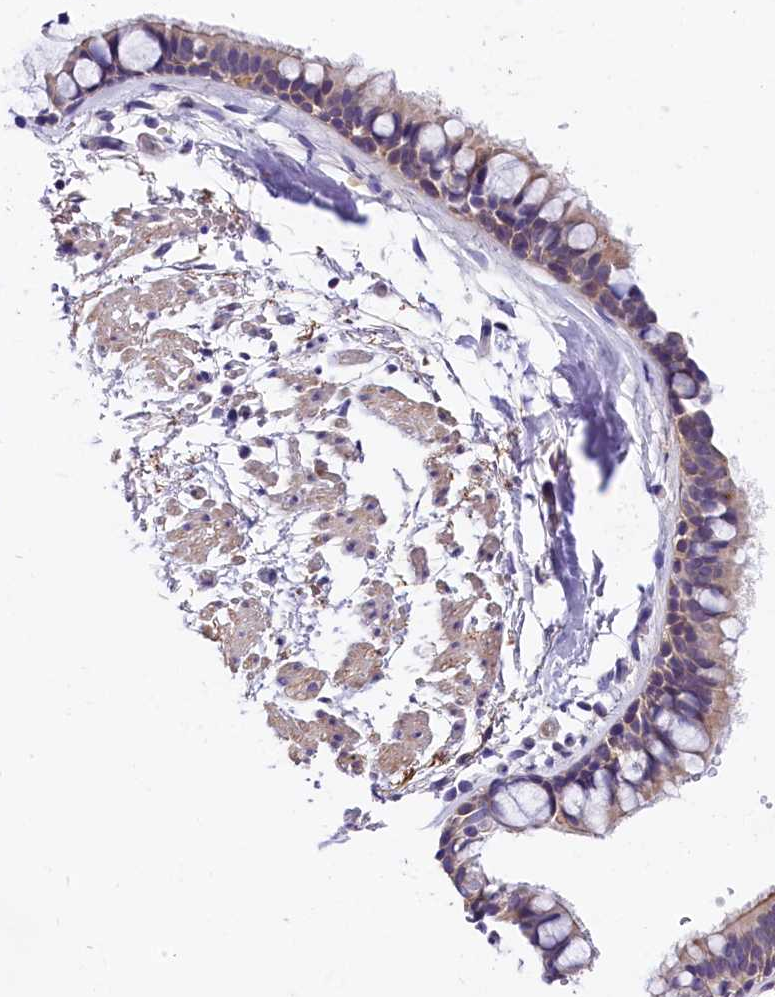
{"staining": {"intensity": "weak", "quantity": "25%-75%", "location": "cytoplasmic/membranous"}, "tissue": "bronchus", "cell_type": "Respiratory epithelial cells", "image_type": "normal", "snomed": [{"axis": "morphology", "description": "Normal tissue, NOS"}, {"axis": "topography", "description": "Bronchus"}], "caption": "High-magnification brightfield microscopy of benign bronchus stained with DAB (3,3'-diaminobenzidine) (brown) and counterstained with hematoxylin (blue). respiratory epithelial cells exhibit weak cytoplasmic/membranous staining is seen in about25%-75% of cells. (DAB IHC, brown staining for protein, blue staining for nuclei).", "gene": "OAS3", "patient": {"sex": "male", "age": 65}}